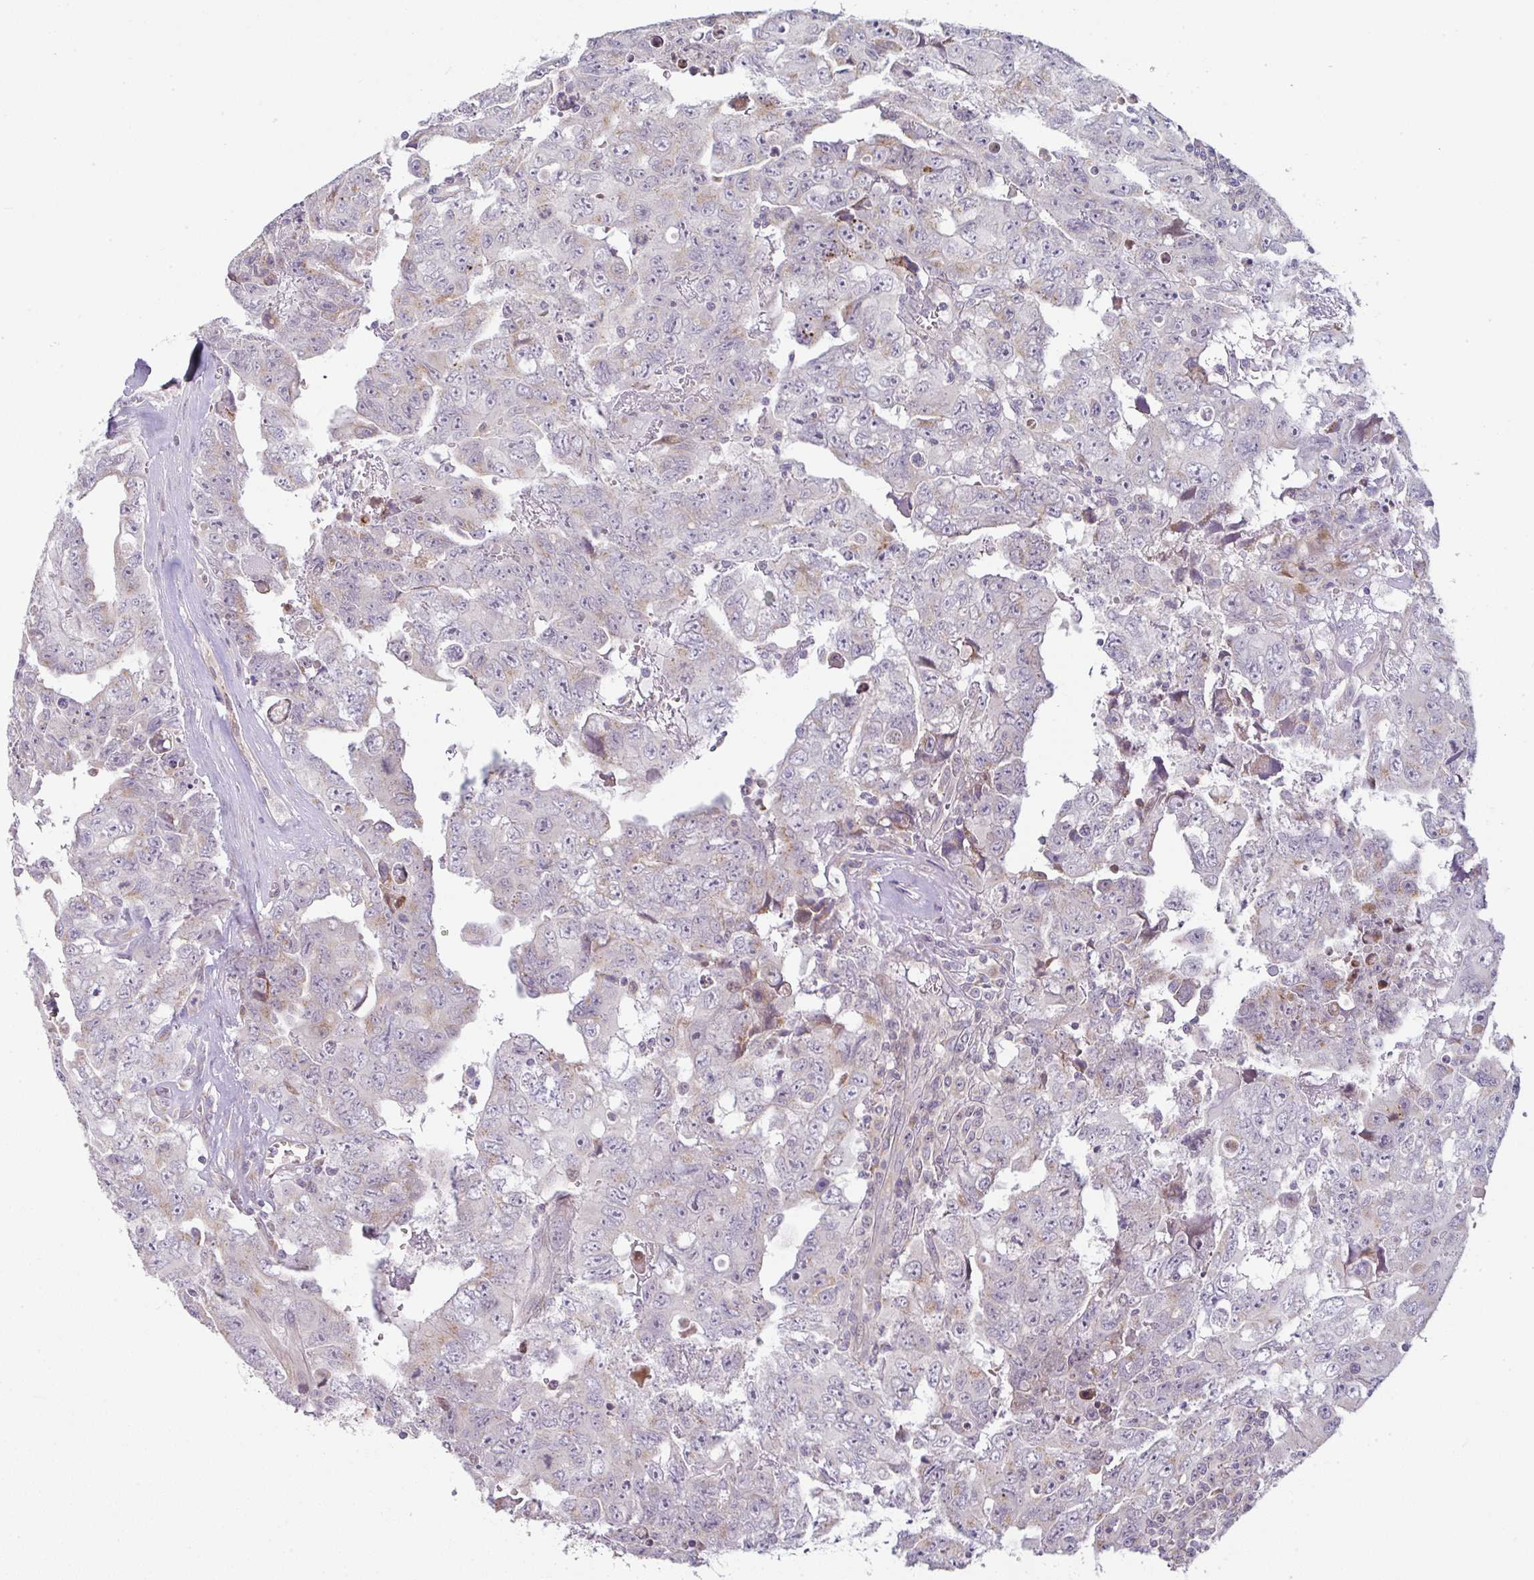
{"staining": {"intensity": "weak", "quantity": "25%-75%", "location": "cytoplasmic/membranous"}, "tissue": "testis cancer", "cell_type": "Tumor cells", "image_type": "cancer", "snomed": [{"axis": "morphology", "description": "Carcinoma, Embryonal, NOS"}, {"axis": "topography", "description": "Testis"}], "caption": "High-magnification brightfield microscopy of testis cancer stained with DAB (3,3'-diaminobenzidine) (brown) and counterstained with hematoxylin (blue). tumor cells exhibit weak cytoplasmic/membranous staining is identified in about25%-75% of cells.", "gene": "MOB1A", "patient": {"sex": "male", "age": 24}}